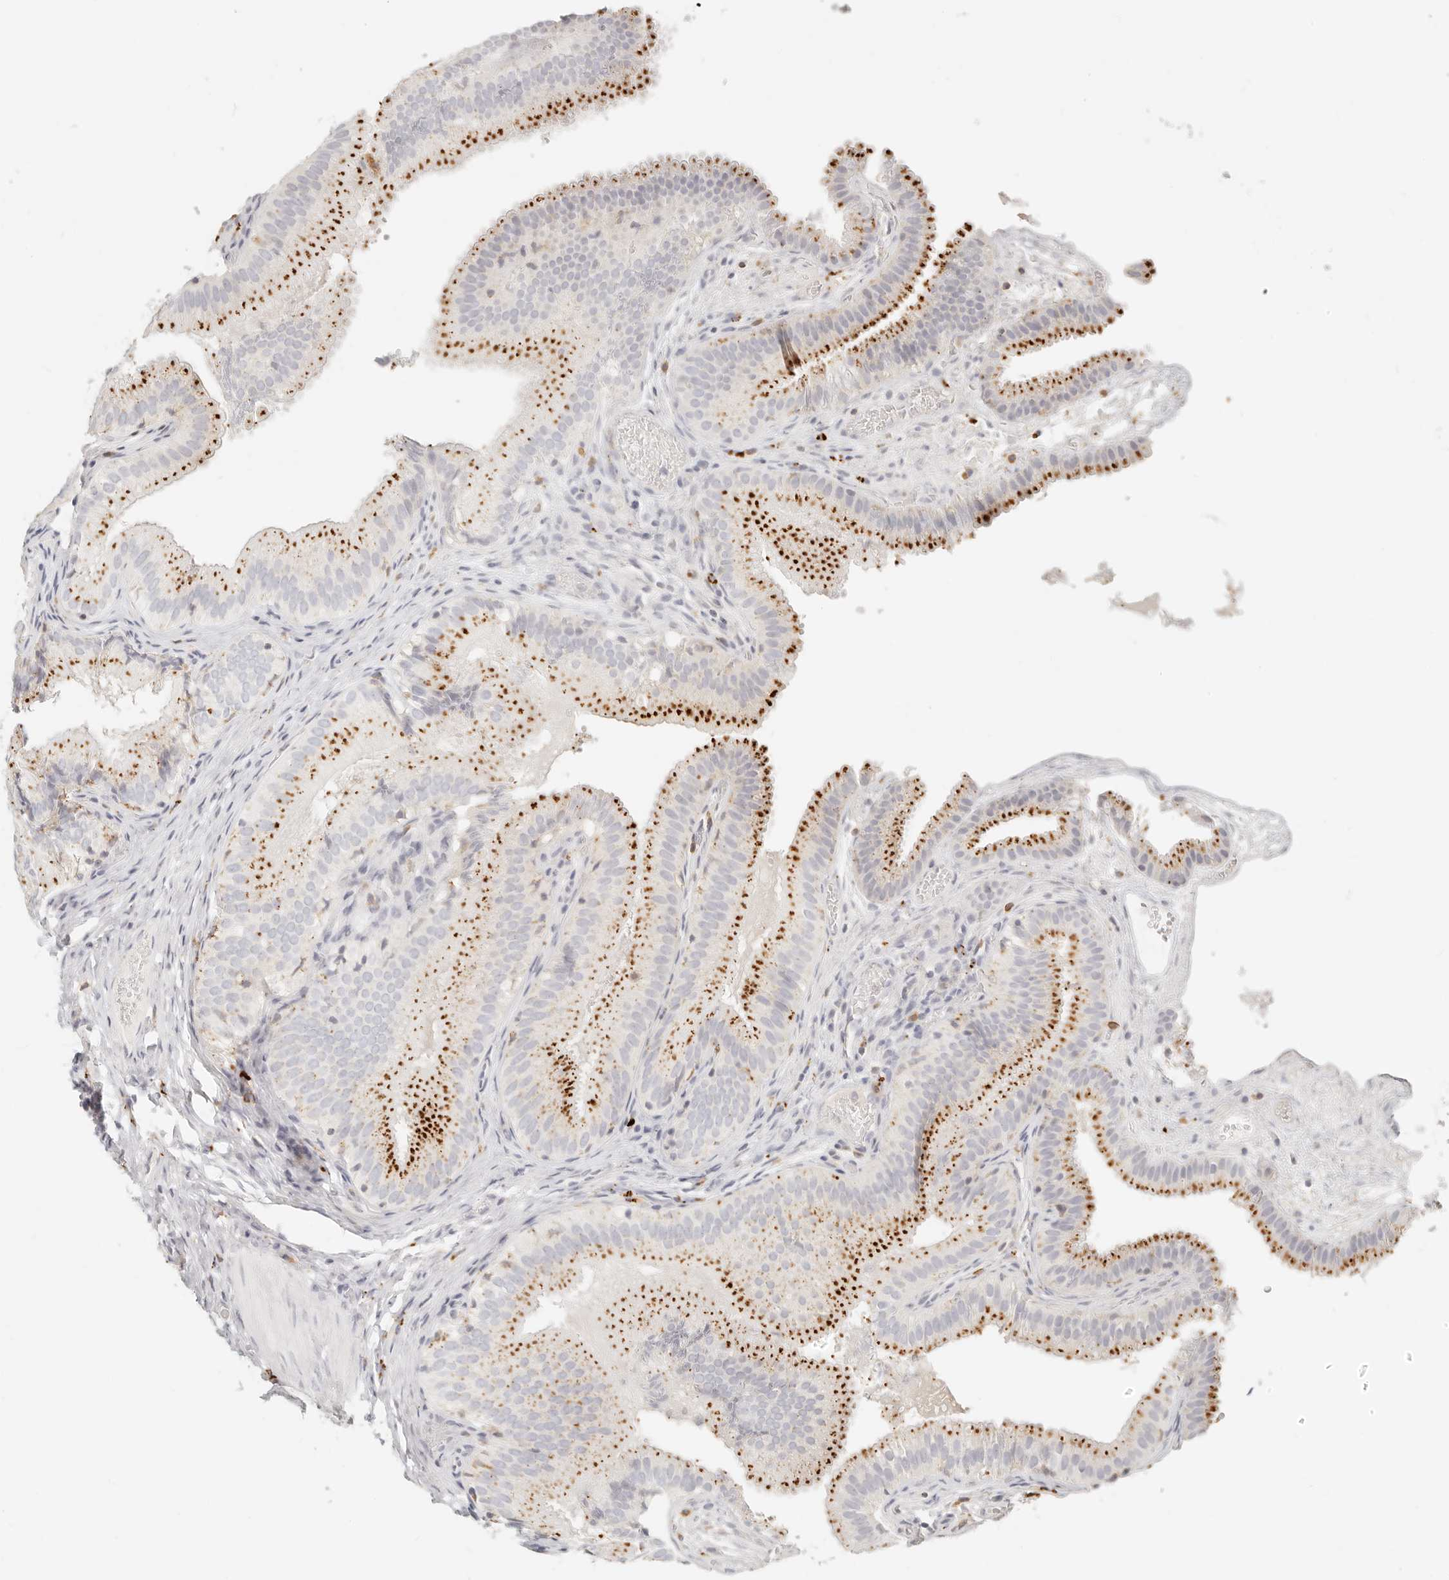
{"staining": {"intensity": "strong", "quantity": "25%-75%", "location": "cytoplasmic/membranous"}, "tissue": "gallbladder", "cell_type": "Glandular cells", "image_type": "normal", "snomed": [{"axis": "morphology", "description": "Normal tissue, NOS"}, {"axis": "topography", "description": "Gallbladder"}], "caption": "Normal gallbladder shows strong cytoplasmic/membranous expression in about 25%-75% of glandular cells.", "gene": "RNASET2", "patient": {"sex": "female", "age": 30}}